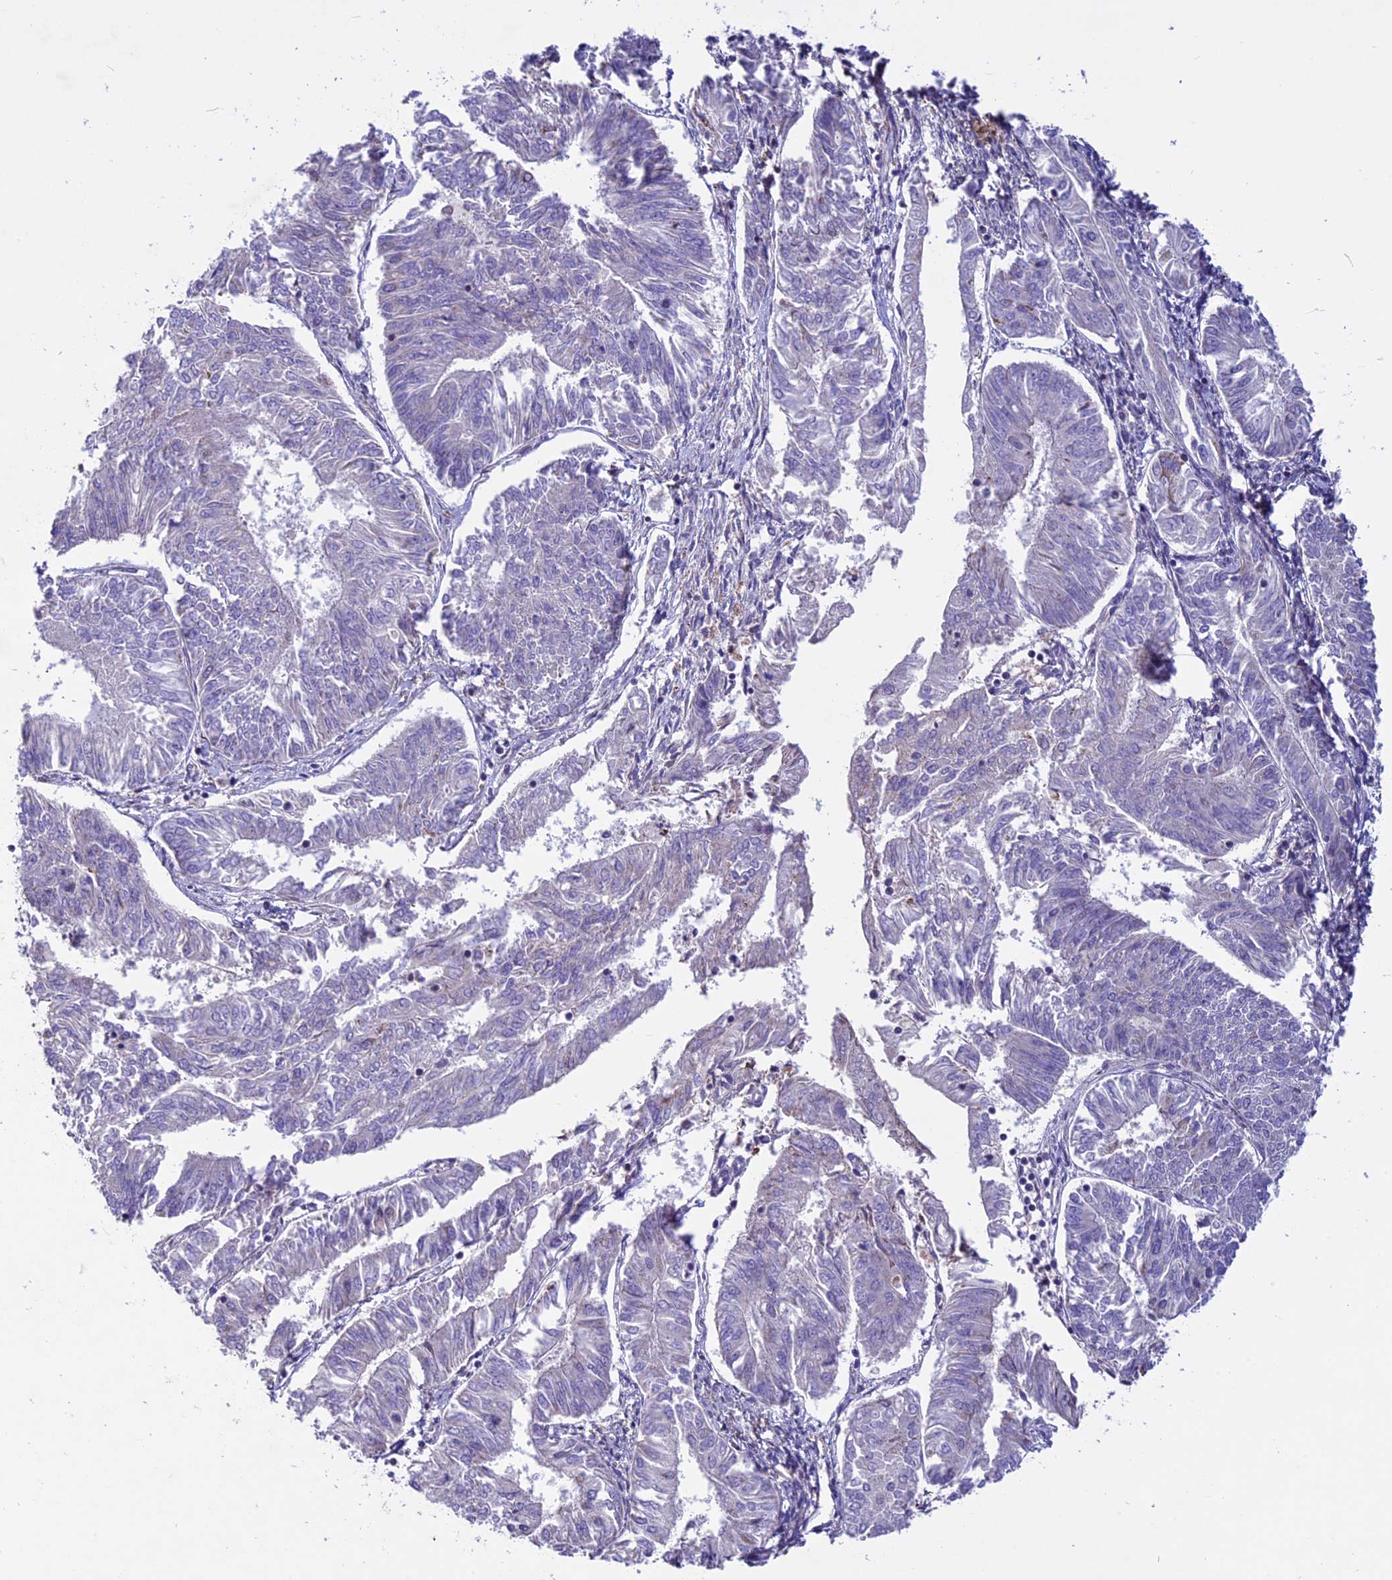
{"staining": {"intensity": "negative", "quantity": "none", "location": "none"}, "tissue": "endometrial cancer", "cell_type": "Tumor cells", "image_type": "cancer", "snomed": [{"axis": "morphology", "description": "Adenocarcinoma, NOS"}, {"axis": "topography", "description": "Endometrium"}], "caption": "Tumor cells show no significant positivity in adenocarcinoma (endometrial).", "gene": "MIEF2", "patient": {"sex": "female", "age": 58}}